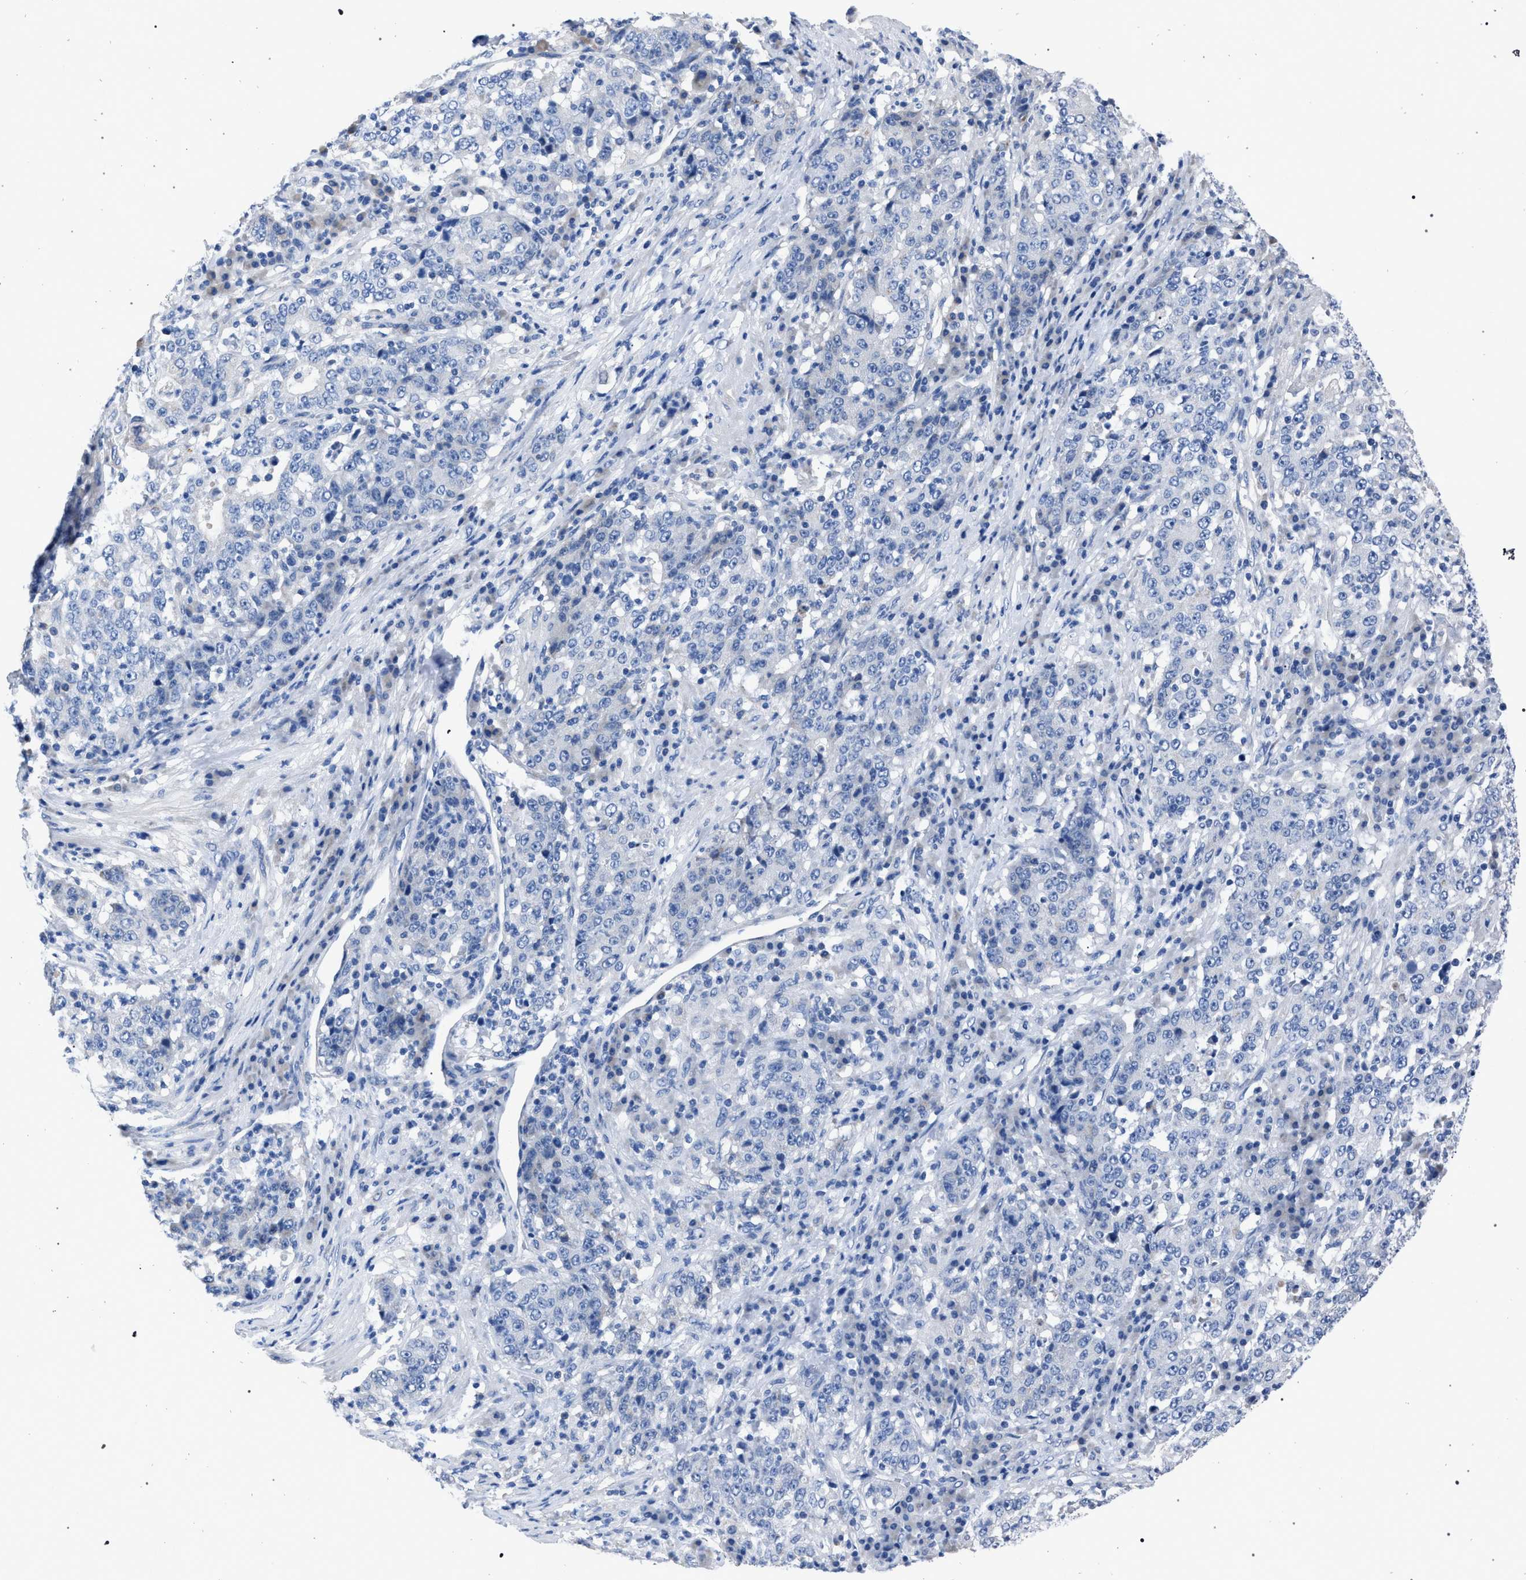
{"staining": {"intensity": "negative", "quantity": "none", "location": "none"}, "tissue": "stomach cancer", "cell_type": "Tumor cells", "image_type": "cancer", "snomed": [{"axis": "morphology", "description": "Adenocarcinoma, NOS"}, {"axis": "topography", "description": "Stomach"}], "caption": "Immunohistochemistry photomicrograph of stomach cancer (adenocarcinoma) stained for a protein (brown), which exhibits no staining in tumor cells.", "gene": "CRYZ", "patient": {"sex": "male", "age": 59}}